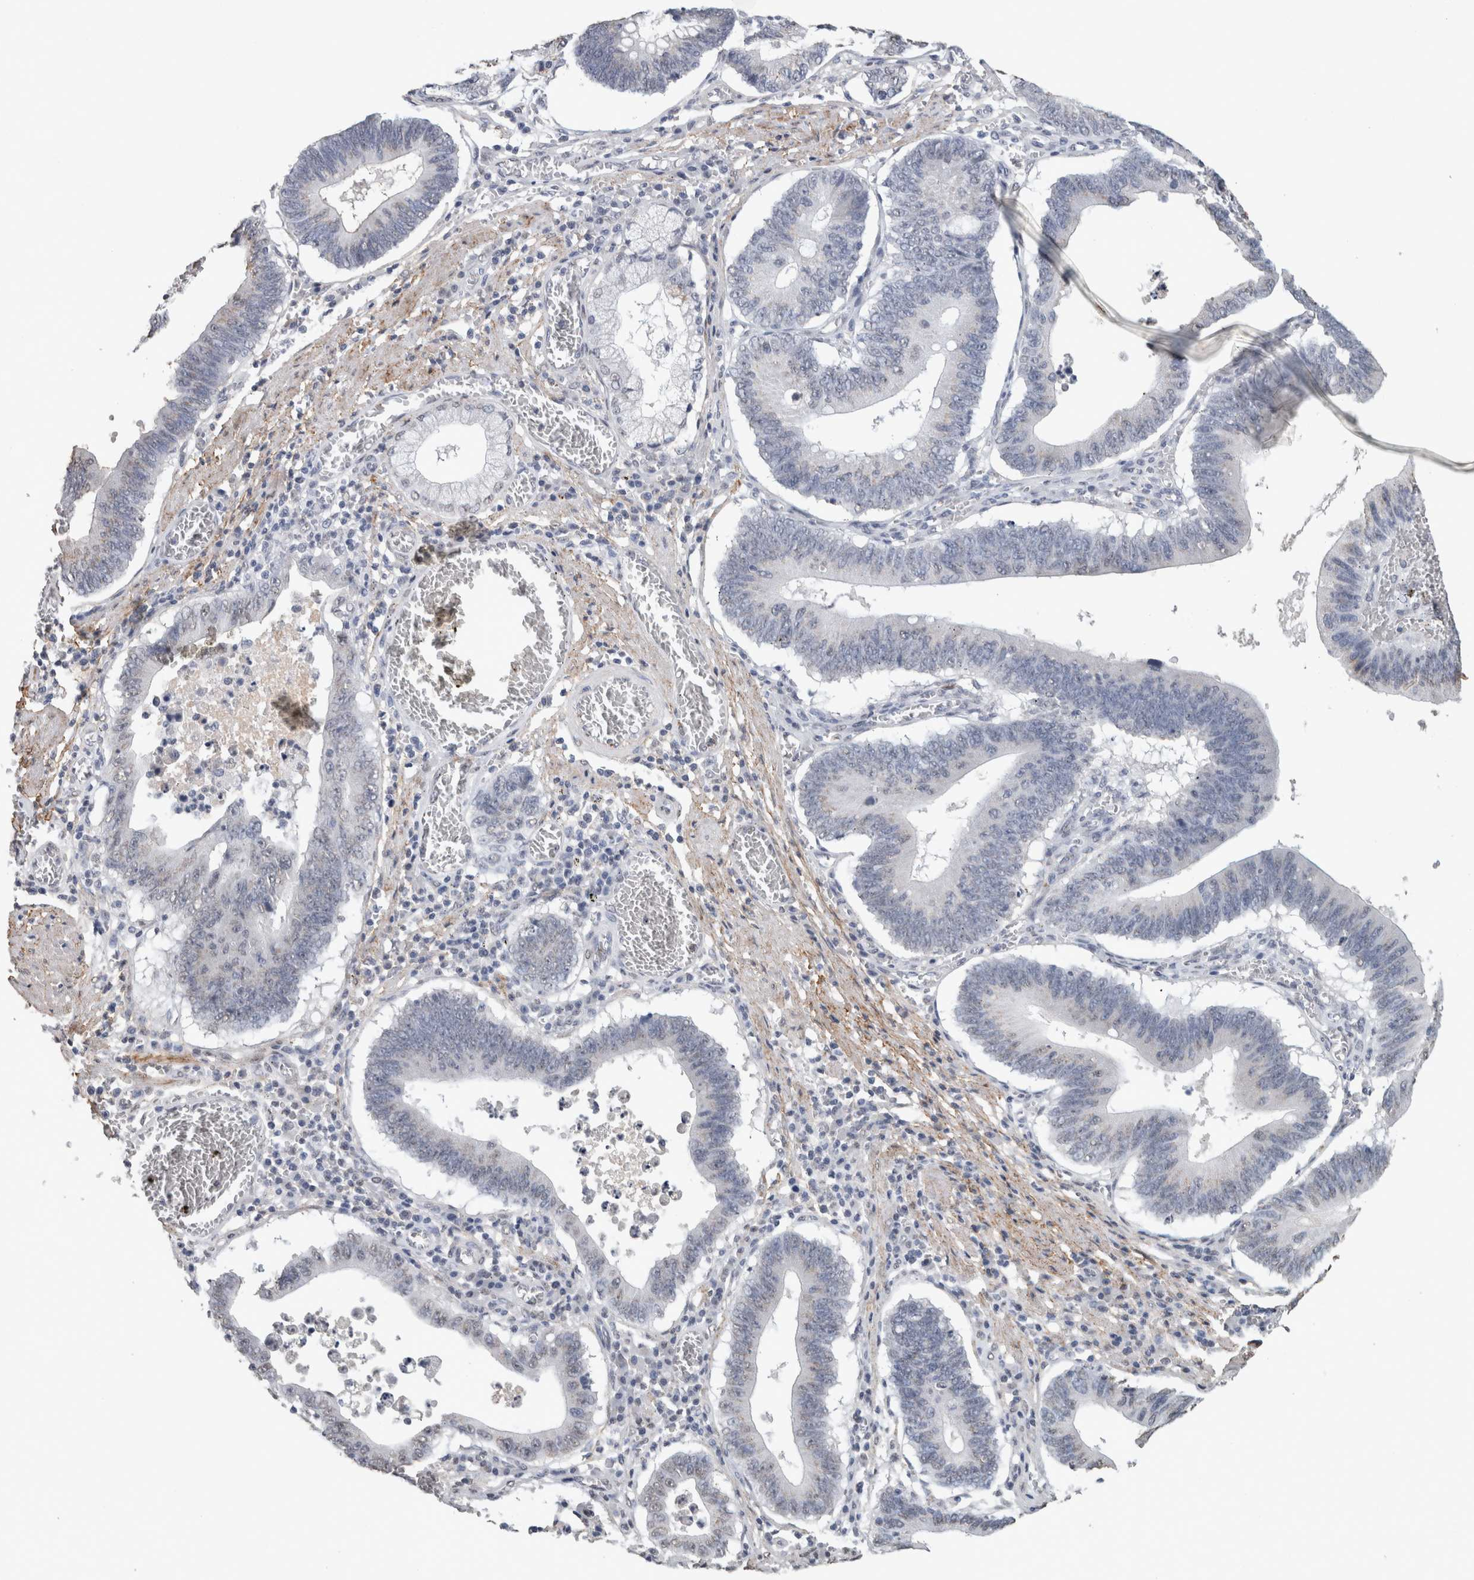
{"staining": {"intensity": "negative", "quantity": "none", "location": "none"}, "tissue": "stomach cancer", "cell_type": "Tumor cells", "image_type": "cancer", "snomed": [{"axis": "morphology", "description": "Adenocarcinoma, NOS"}, {"axis": "topography", "description": "Stomach"}, {"axis": "topography", "description": "Gastric cardia"}], "caption": "There is no significant staining in tumor cells of stomach cancer (adenocarcinoma).", "gene": "LTBP1", "patient": {"sex": "male", "age": 59}}